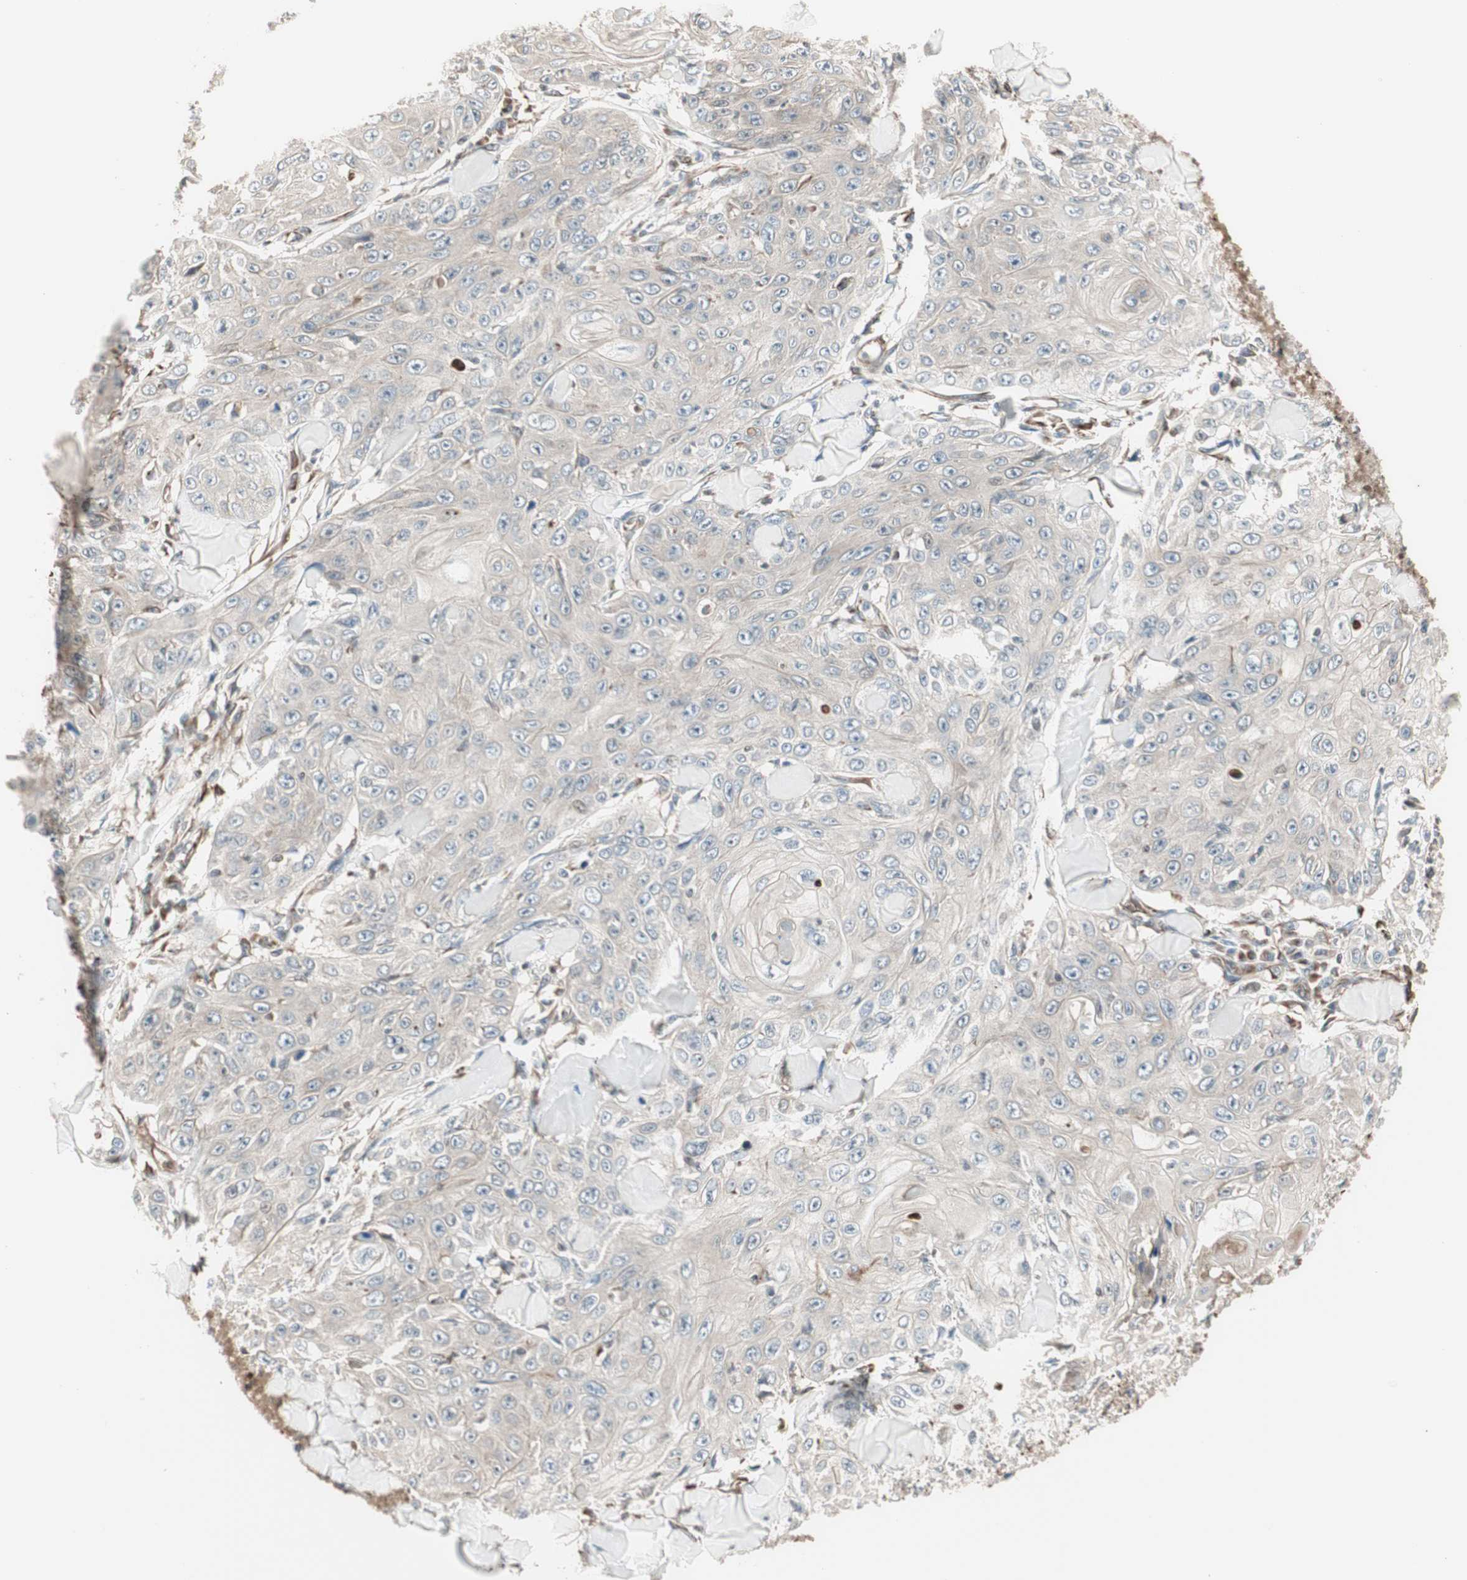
{"staining": {"intensity": "weak", "quantity": ">75%", "location": "cytoplasmic/membranous"}, "tissue": "skin cancer", "cell_type": "Tumor cells", "image_type": "cancer", "snomed": [{"axis": "morphology", "description": "Squamous cell carcinoma, NOS"}, {"axis": "topography", "description": "Skin"}], "caption": "This micrograph exhibits squamous cell carcinoma (skin) stained with IHC to label a protein in brown. The cytoplasmic/membranous of tumor cells show weak positivity for the protein. Nuclei are counter-stained blue.", "gene": "MAD2L2", "patient": {"sex": "male", "age": 86}}